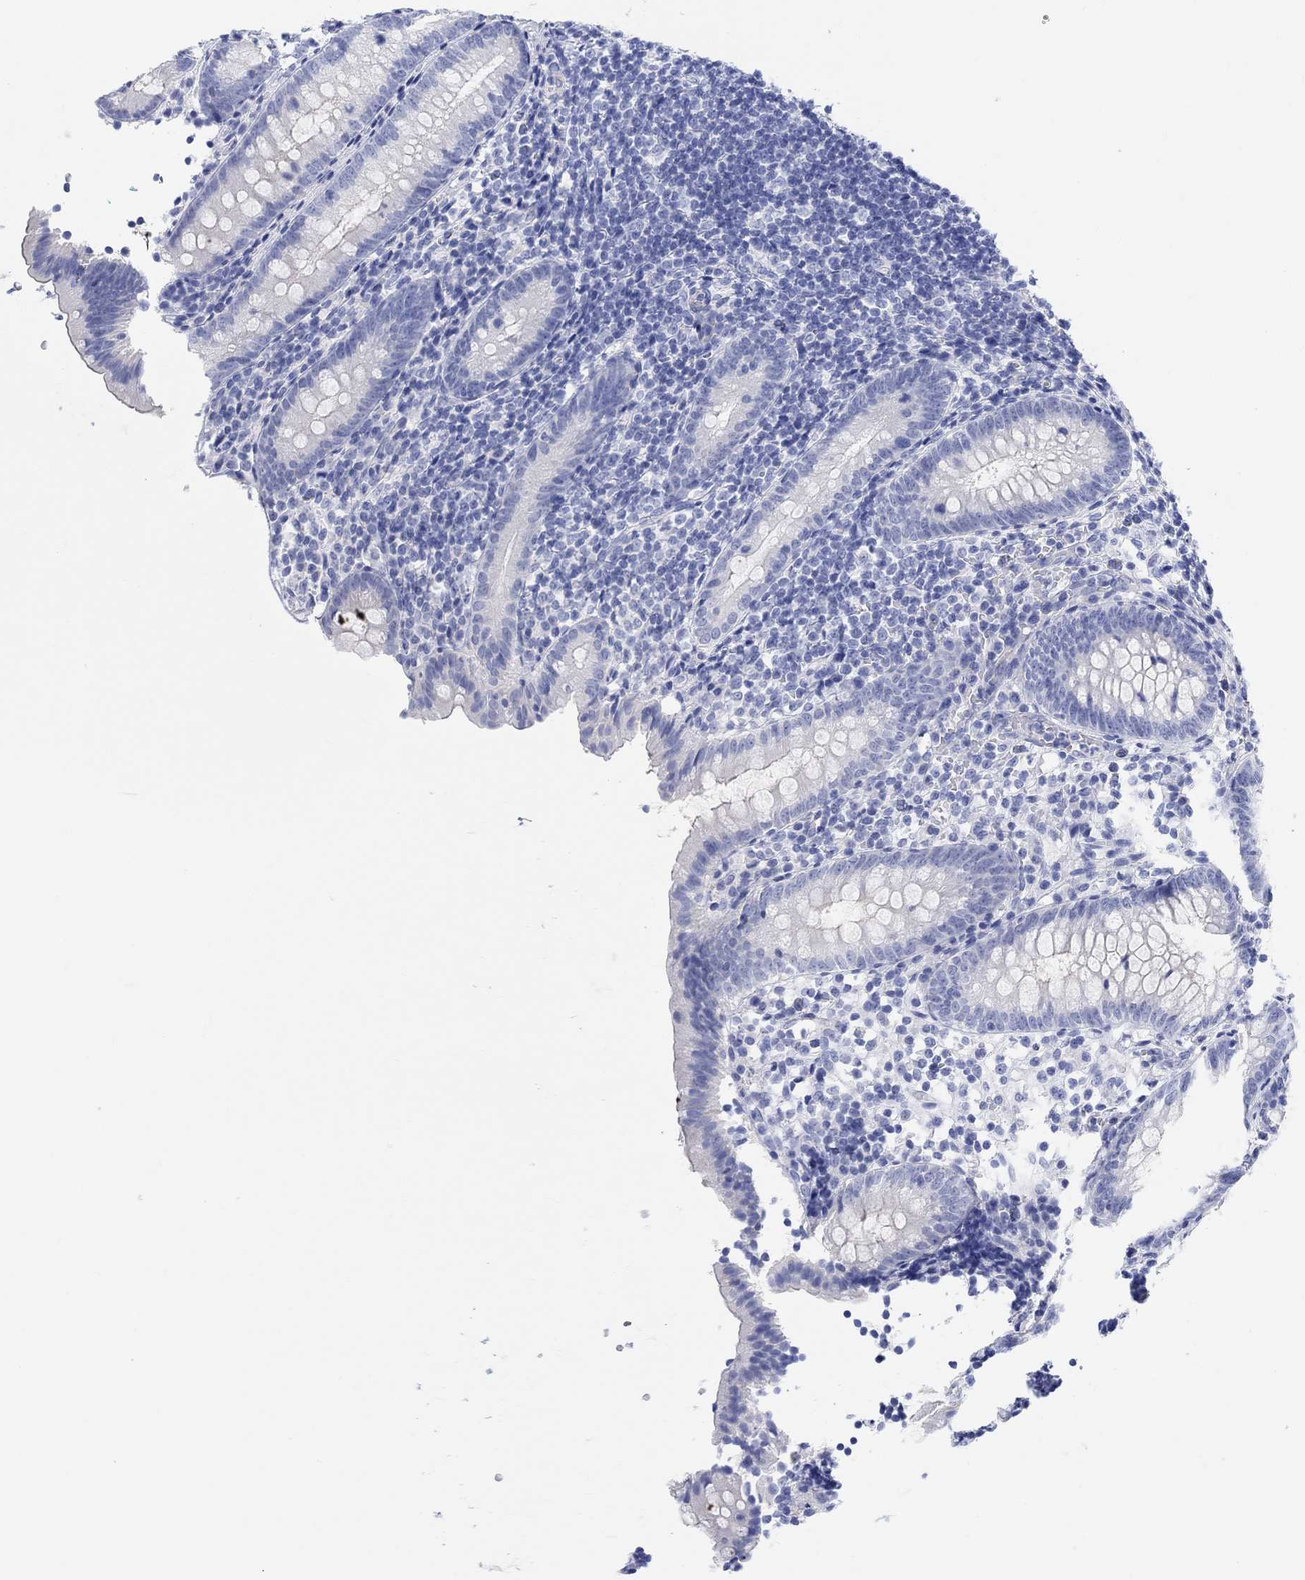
{"staining": {"intensity": "negative", "quantity": "none", "location": "none"}, "tissue": "appendix", "cell_type": "Glandular cells", "image_type": "normal", "snomed": [{"axis": "morphology", "description": "Normal tissue, NOS"}, {"axis": "topography", "description": "Appendix"}], "caption": "The immunohistochemistry (IHC) micrograph has no significant expression in glandular cells of appendix. Nuclei are stained in blue.", "gene": "XIRP2", "patient": {"sex": "female", "age": 40}}